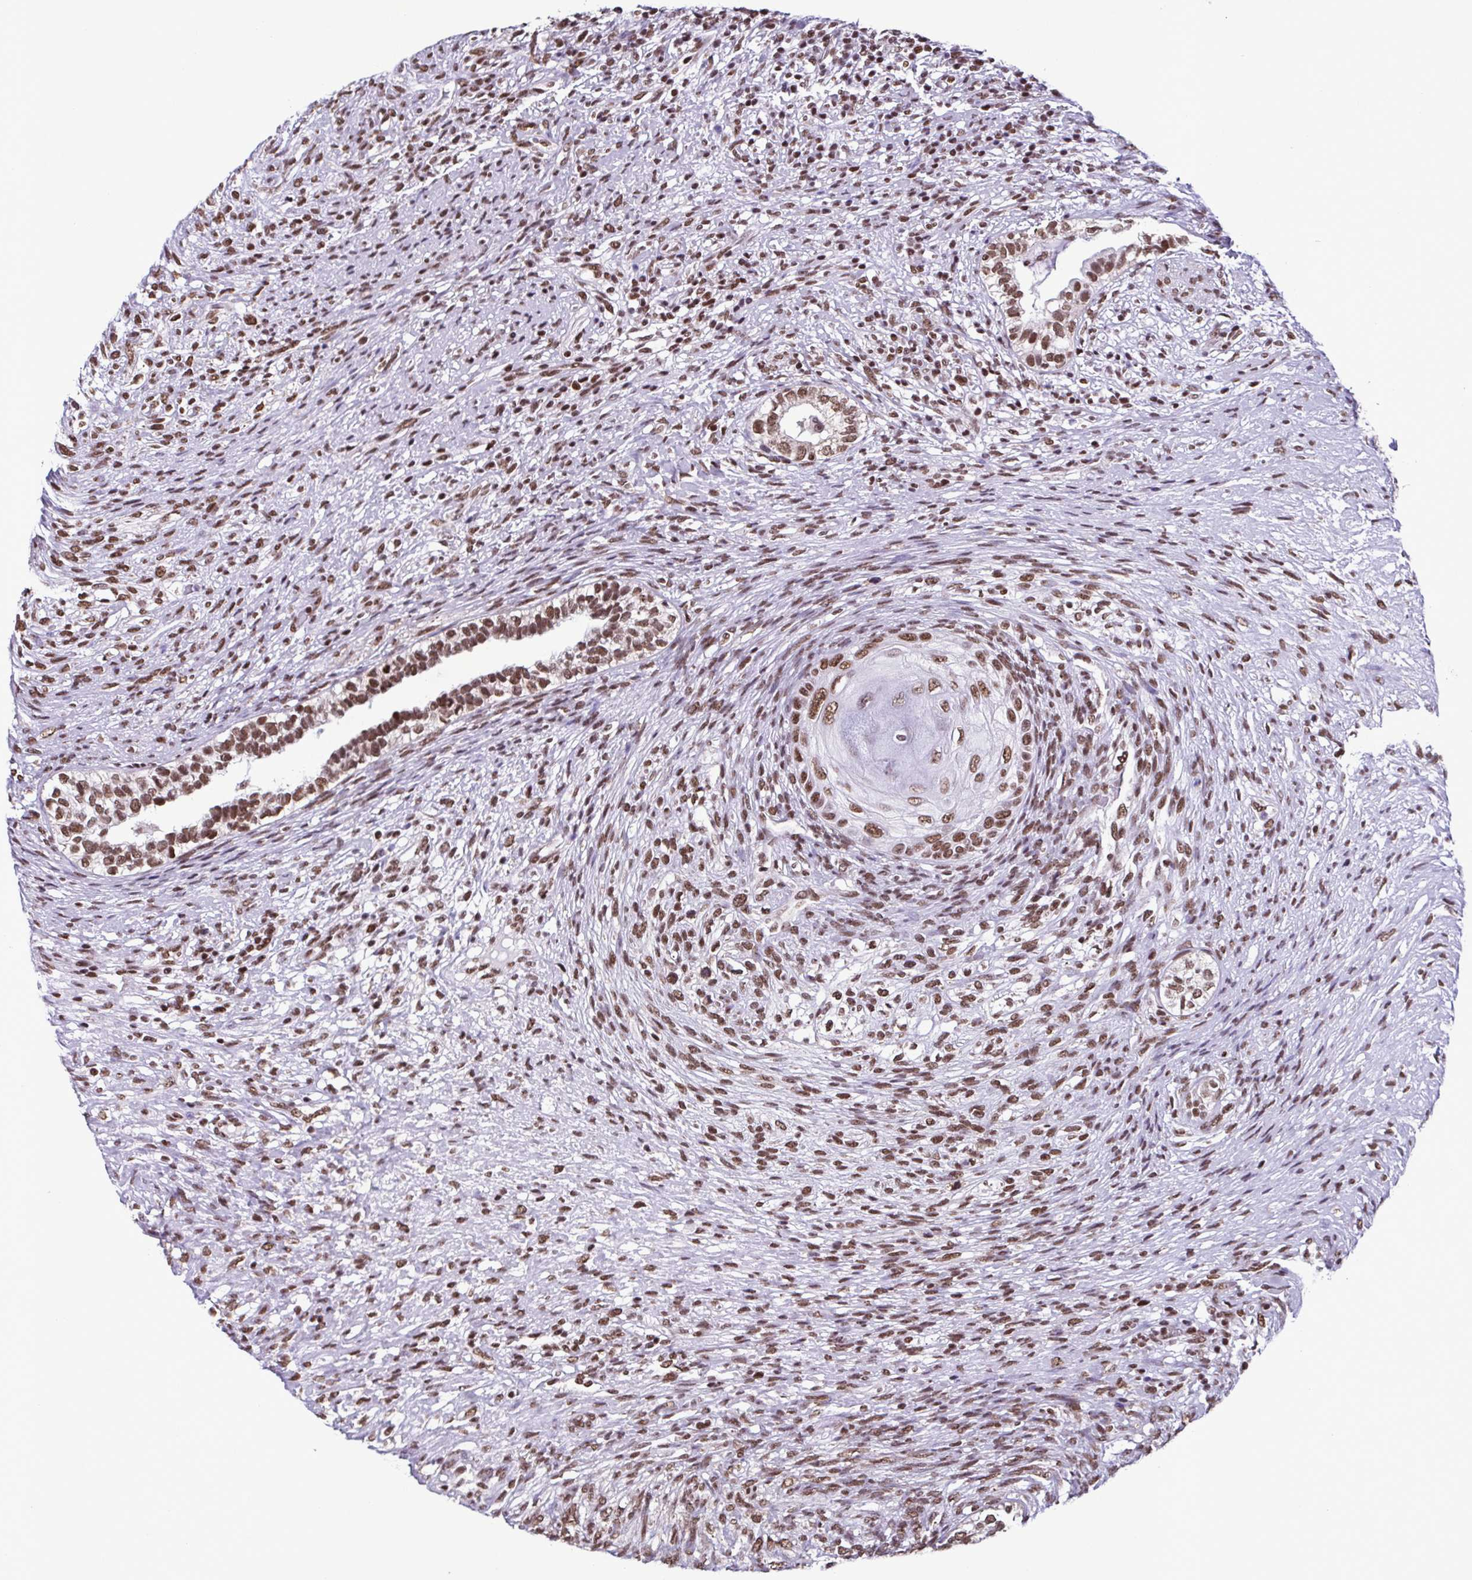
{"staining": {"intensity": "moderate", "quantity": ">75%", "location": "nuclear"}, "tissue": "testis cancer", "cell_type": "Tumor cells", "image_type": "cancer", "snomed": [{"axis": "morphology", "description": "Seminoma, NOS"}, {"axis": "morphology", "description": "Carcinoma, Embryonal, NOS"}, {"axis": "topography", "description": "Testis"}], "caption": "A medium amount of moderate nuclear positivity is appreciated in about >75% of tumor cells in testis embryonal carcinoma tissue.", "gene": "TIMM21", "patient": {"sex": "male", "age": 41}}